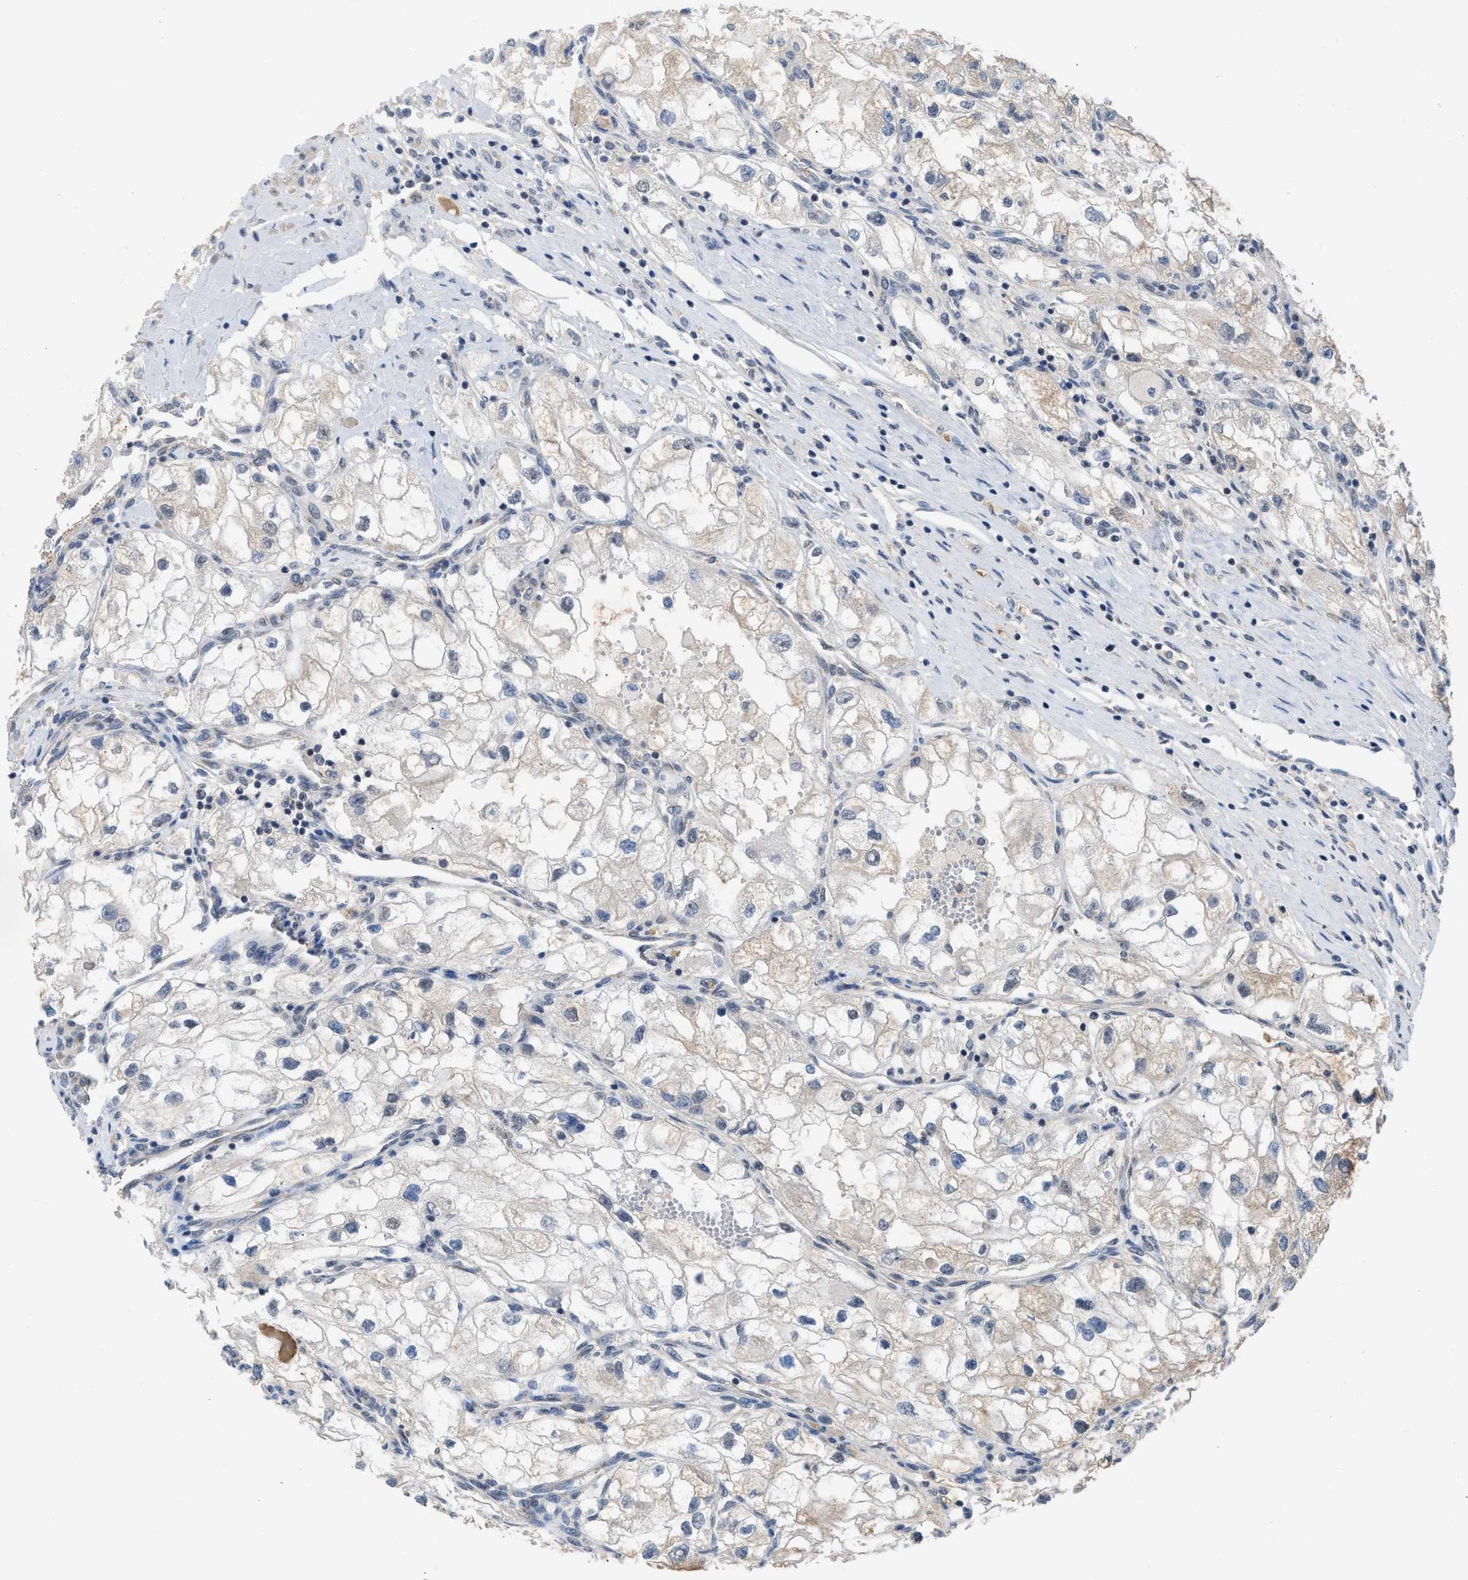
{"staining": {"intensity": "negative", "quantity": "none", "location": "none"}, "tissue": "renal cancer", "cell_type": "Tumor cells", "image_type": "cancer", "snomed": [{"axis": "morphology", "description": "Adenocarcinoma, NOS"}, {"axis": "topography", "description": "Kidney"}], "caption": "High power microscopy histopathology image of an immunohistochemistry (IHC) histopathology image of renal cancer (adenocarcinoma), revealing no significant positivity in tumor cells. (DAB immunohistochemistry (IHC), high magnification).", "gene": "TERF2IP", "patient": {"sex": "female", "age": 70}}